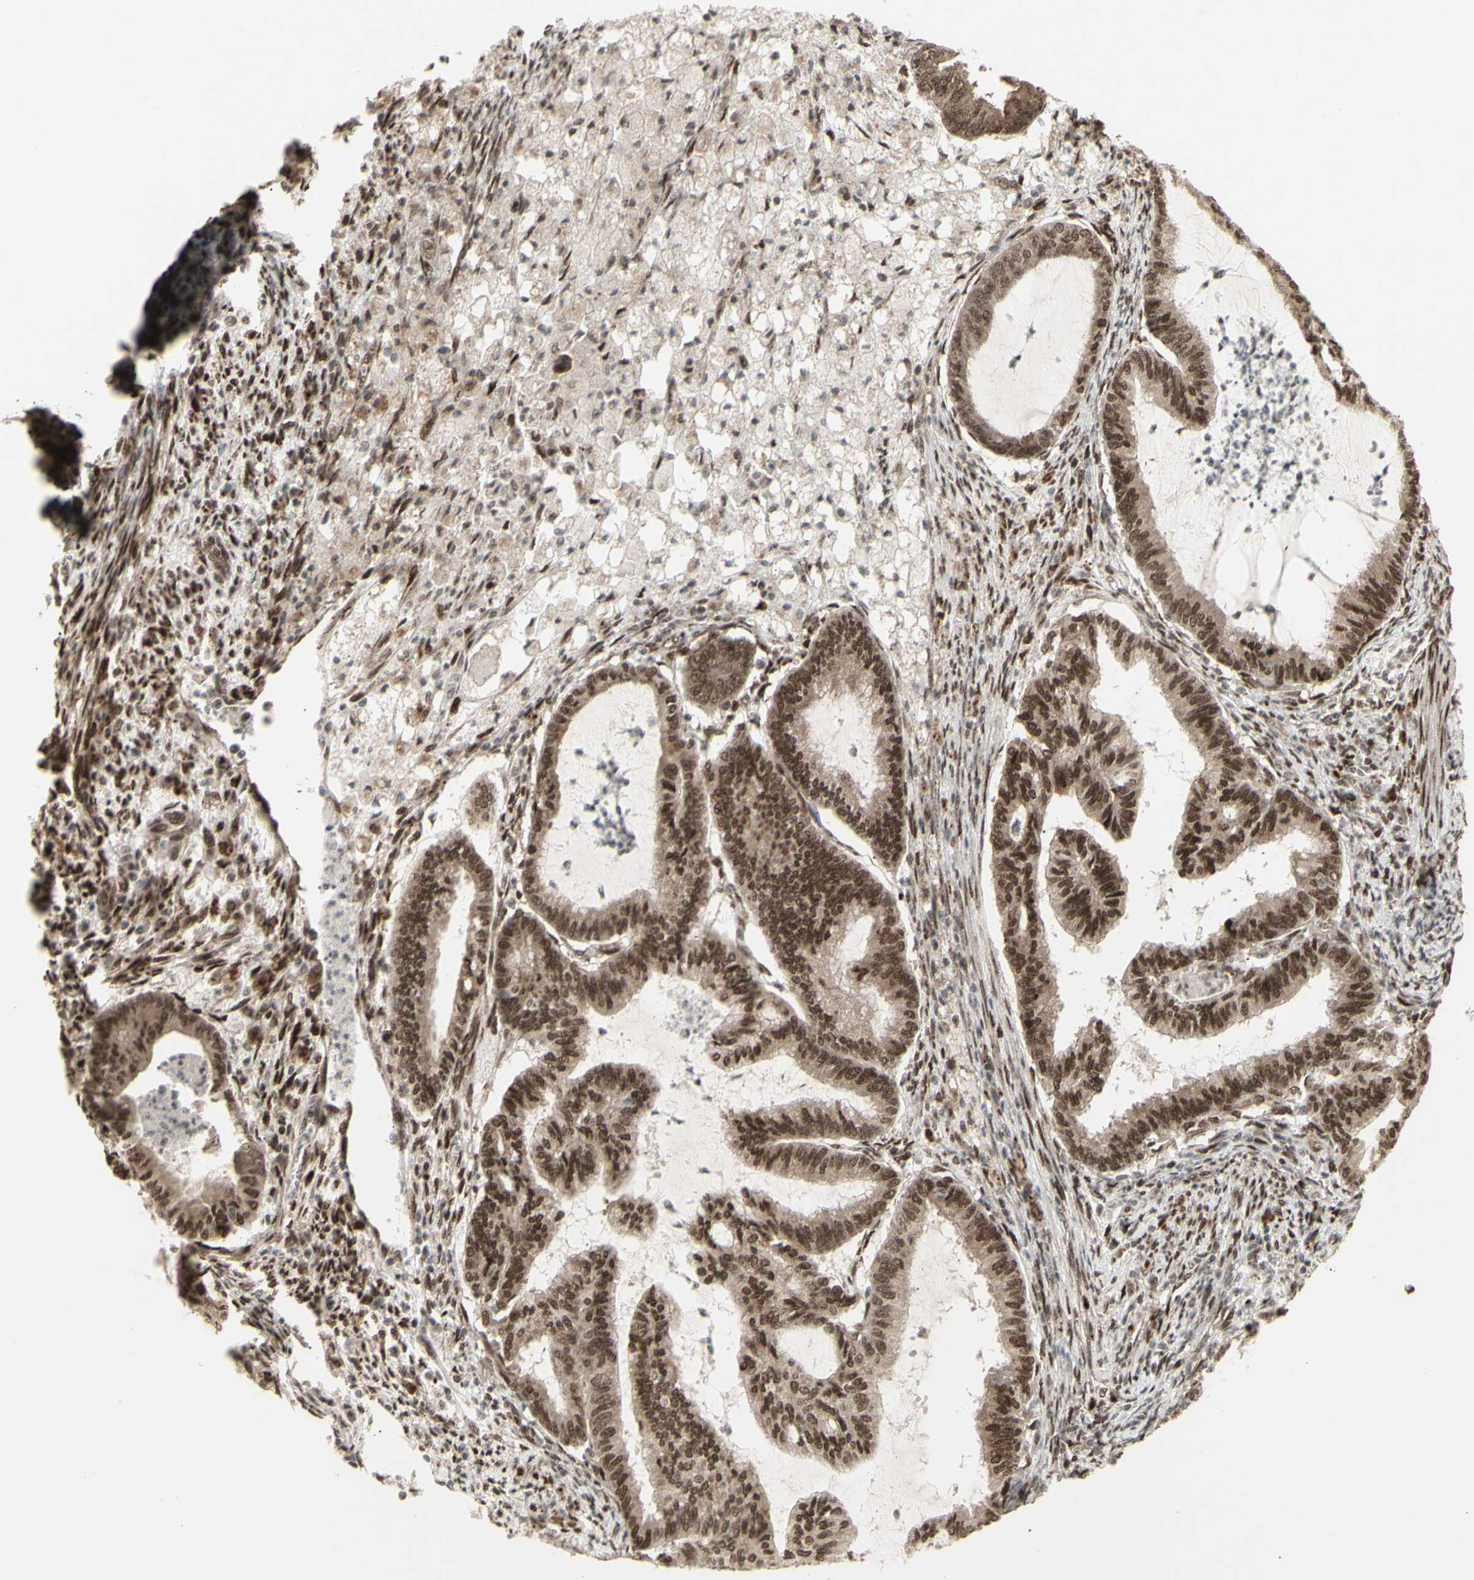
{"staining": {"intensity": "strong", "quantity": ">75%", "location": "cytoplasmic/membranous,nuclear"}, "tissue": "cervical cancer", "cell_type": "Tumor cells", "image_type": "cancer", "snomed": [{"axis": "morphology", "description": "Normal tissue, NOS"}, {"axis": "morphology", "description": "Adenocarcinoma, NOS"}, {"axis": "topography", "description": "Cervix"}, {"axis": "topography", "description": "Endometrium"}], "caption": "IHC of adenocarcinoma (cervical) shows high levels of strong cytoplasmic/membranous and nuclear expression in approximately >75% of tumor cells. (DAB = brown stain, brightfield microscopy at high magnification).", "gene": "CBX1", "patient": {"sex": "female", "age": 86}}